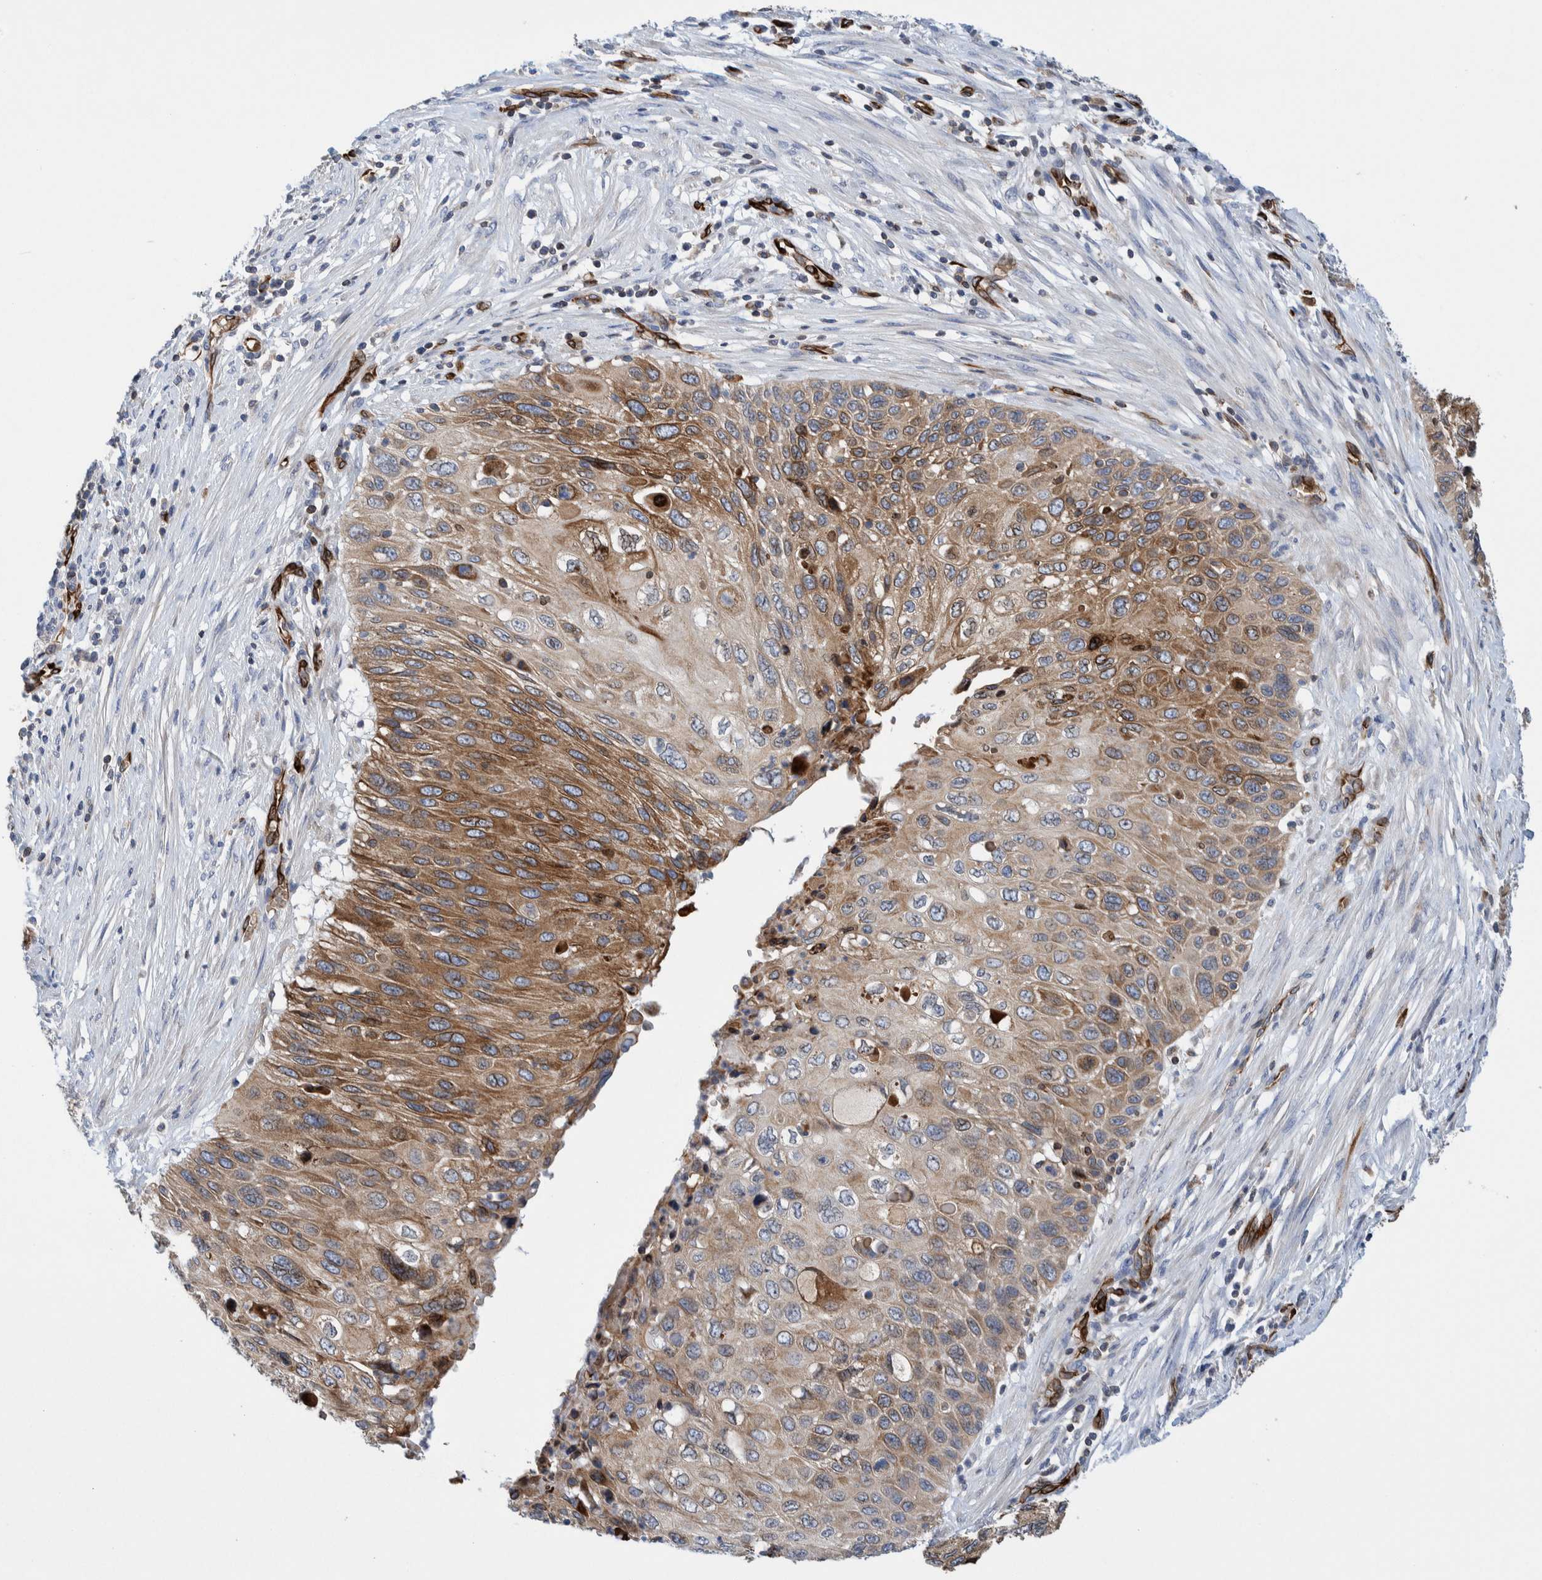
{"staining": {"intensity": "moderate", "quantity": ">75%", "location": "cytoplasmic/membranous"}, "tissue": "cervical cancer", "cell_type": "Tumor cells", "image_type": "cancer", "snomed": [{"axis": "morphology", "description": "Squamous cell carcinoma, NOS"}, {"axis": "topography", "description": "Cervix"}], "caption": "Cervical squamous cell carcinoma was stained to show a protein in brown. There is medium levels of moderate cytoplasmic/membranous staining in about >75% of tumor cells.", "gene": "THEM6", "patient": {"sex": "female", "age": 70}}